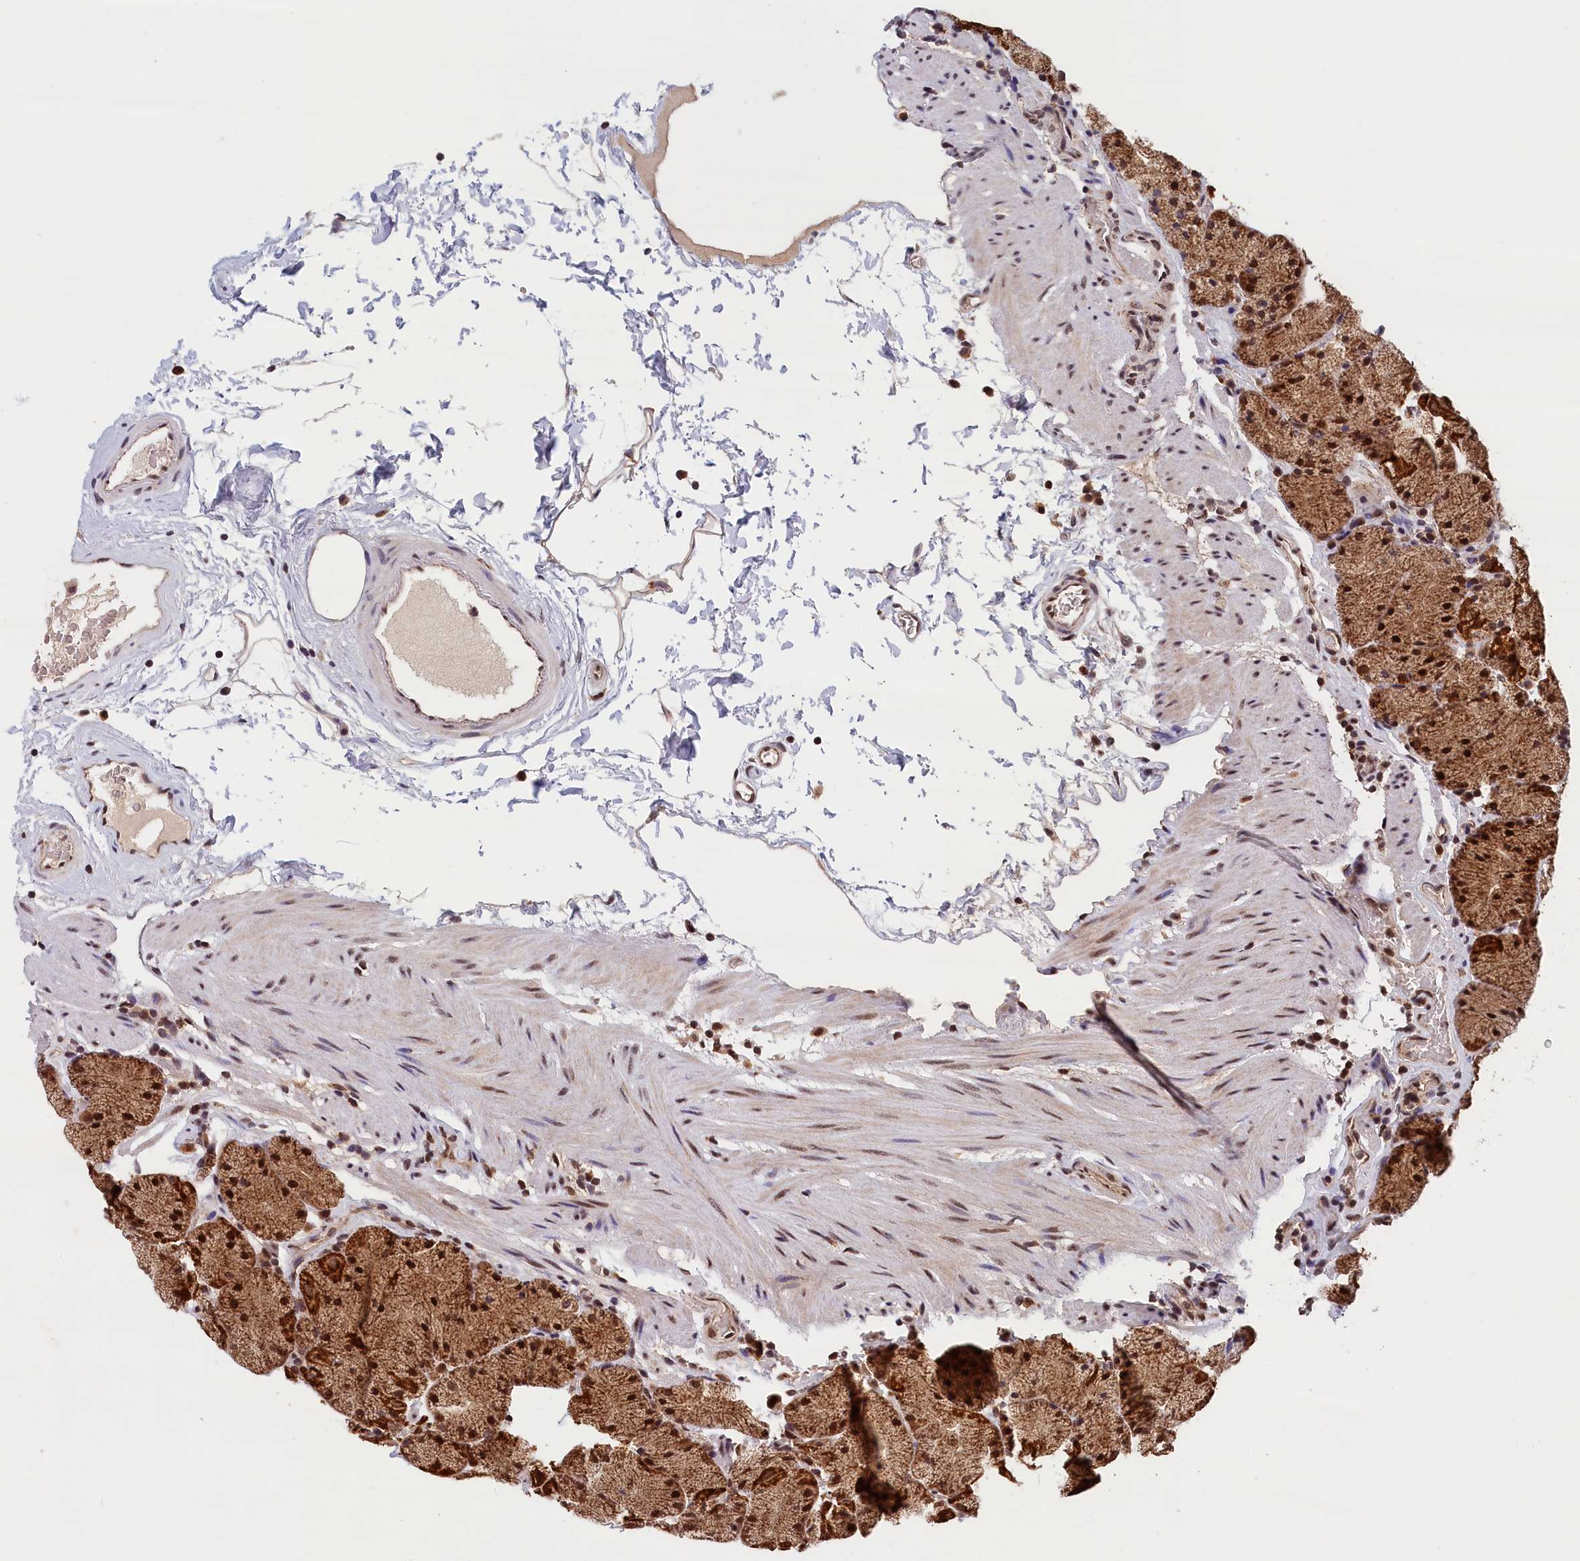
{"staining": {"intensity": "strong", "quantity": ">75%", "location": "cytoplasmic/membranous,nuclear"}, "tissue": "stomach", "cell_type": "Glandular cells", "image_type": "normal", "snomed": [{"axis": "morphology", "description": "Normal tissue, NOS"}, {"axis": "topography", "description": "Stomach, upper"}, {"axis": "topography", "description": "Stomach, lower"}], "caption": "Immunohistochemical staining of benign human stomach demonstrates strong cytoplasmic/membranous,nuclear protein staining in about >75% of glandular cells. (brown staining indicates protein expression, while blue staining denotes nuclei).", "gene": "KCNK6", "patient": {"sex": "male", "age": 67}}